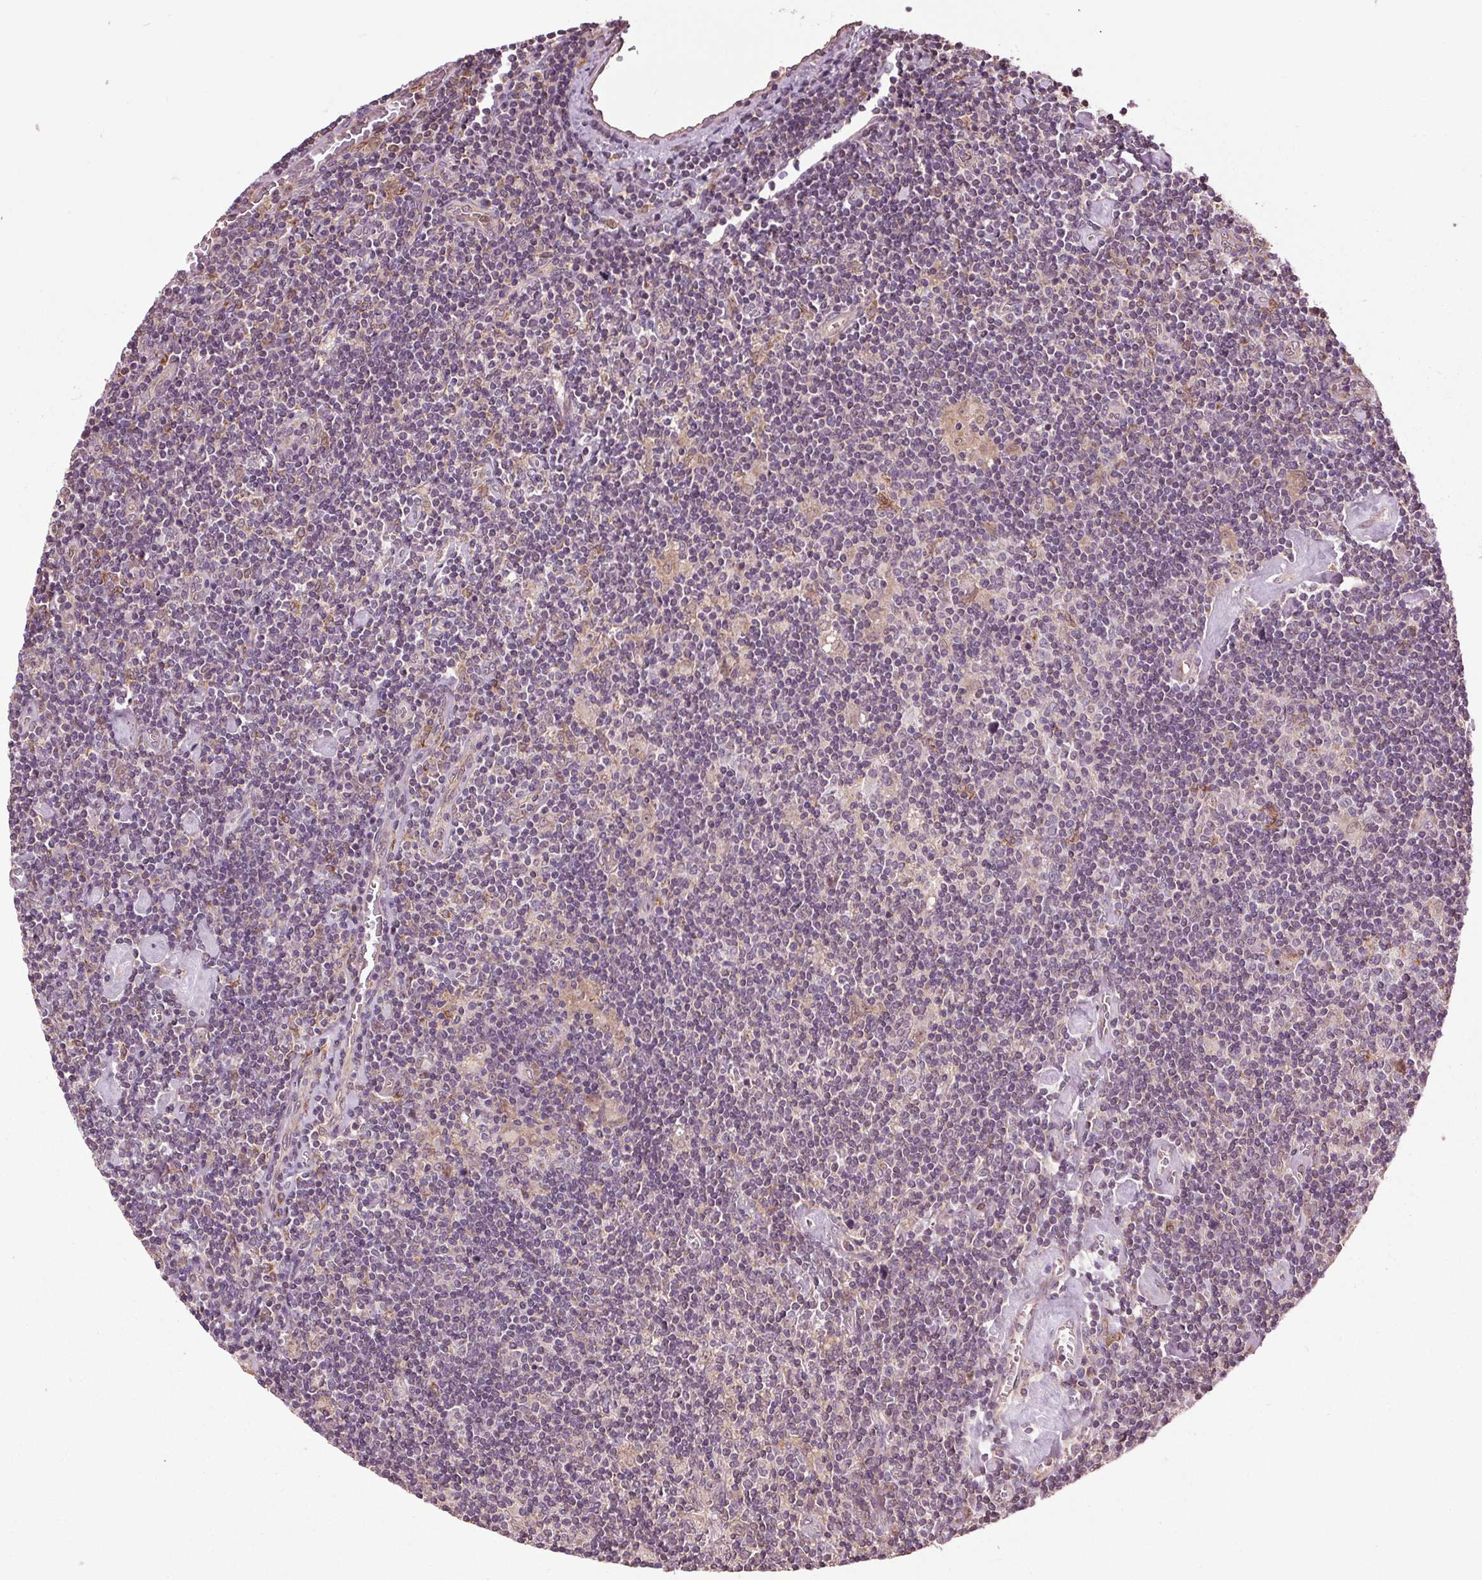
{"staining": {"intensity": "moderate", "quantity": "25%-75%", "location": "cytoplasmic/membranous"}, "tissue": "lymphoma", "cell_type": "Tumor cells", "image_type": "cancer", "snomed": [{"axis": "morphology", "description": "Hodgkin's disease, NOS"}, {"axis": "topography", "description": "Lymph node"}], "caption": "Lymphoma tissue displays moderate cytoplasmic/membranous positivity in approximately 25%-75% of tumor cells, visualized by immunohistochemistry. (DAB = brown stain, brightfield microscopy at high magnification).", "gene": "RNPEP", "patient": {"sex": "male", "age": 40}}